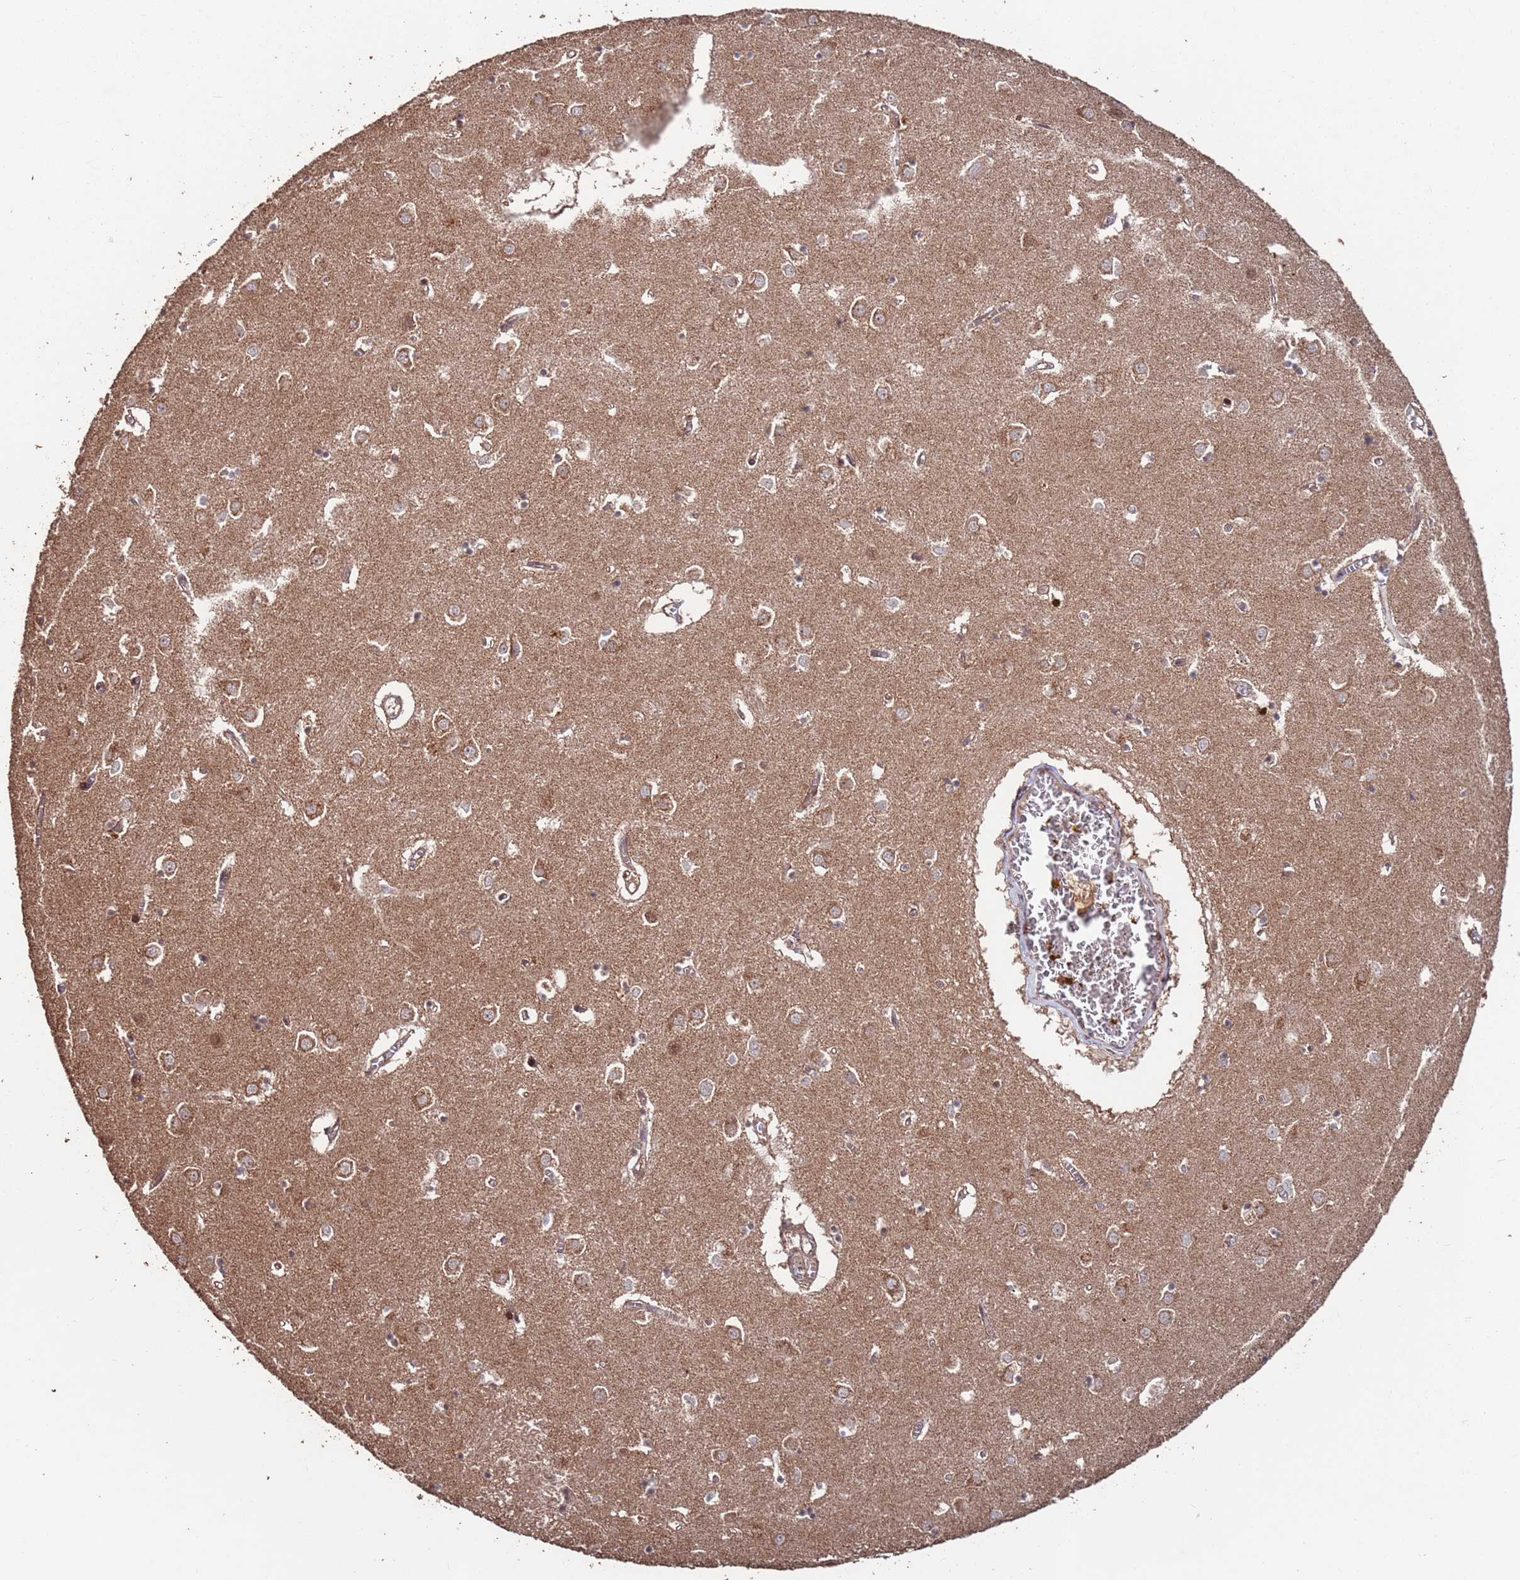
{"staining": {"intensity": "moderate", "quantity": "25%-75%", "location": "cytoplasmic/membranous,nuclear"}, "tissue": "caudate", "cell_type": "Glial cells", "image_type": "normal", "snomed": [{"axis": "morphology", "description": "Normal tissue, NOS"}, {"axis": "topography", "description": "Lateral ventricle wall"}], "caption": "This is a micrograph of immunohistochemistry (IHC) staining of benign caudate, which shows moderate staining in the cytoplasmic/membranous,nuclear of glial cells.", "gene": "PRR7", "patient": {"sex": "male", "age": 70}}